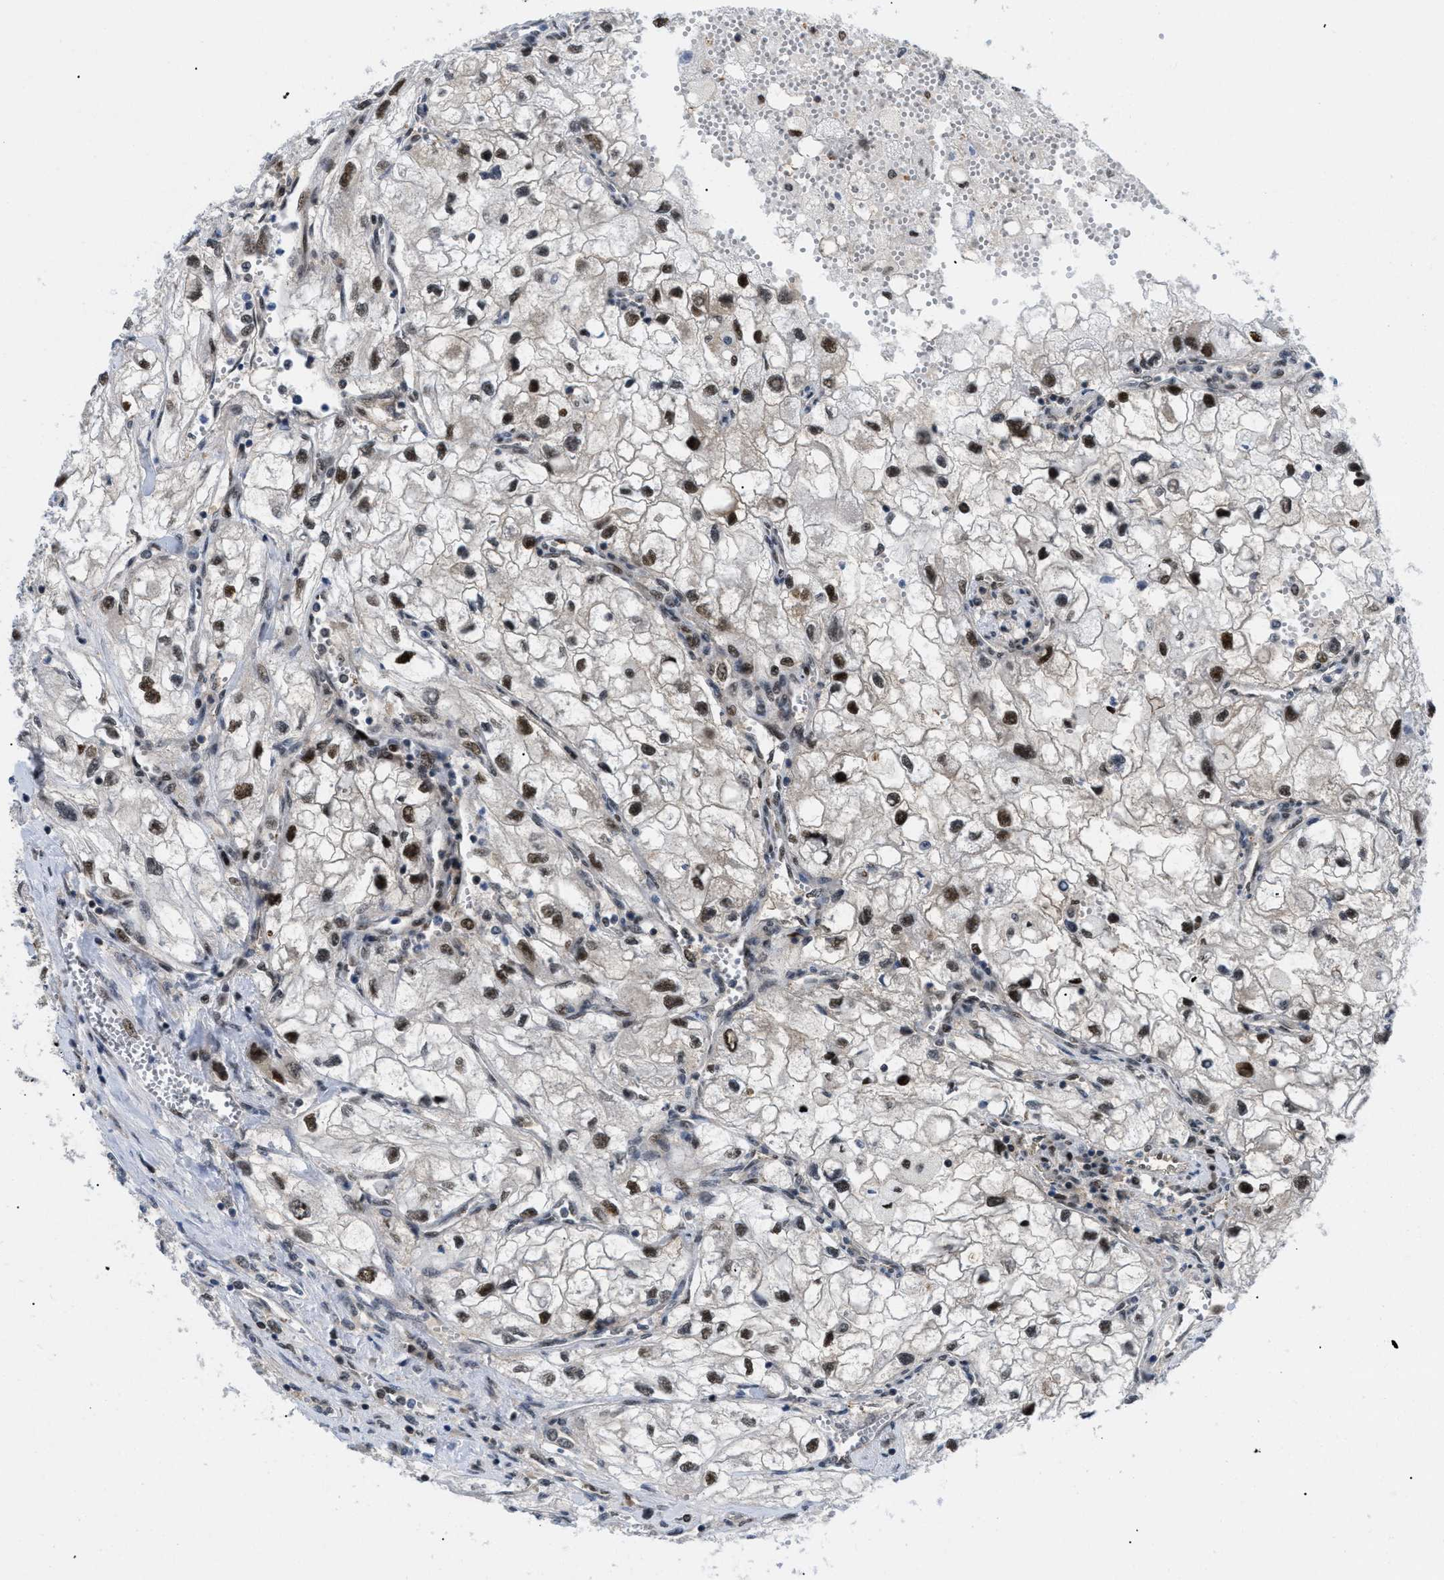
{"staining": {"intensity": "strong", "quantity": ">75%", "location": "nuclear"}, "tissue": "renal cancer", "cell_type": "Tumor cells", "image_type": "cancer", "snomed": [{"axis": "morphology", "description": "Adenocarcinoma, NOS"}, {"axis": "topography", "description": "Kidney"}], "caption": "There is high levels of strong nuclear staining in tumor cells of renal adenocarcinoma, as demonstrated by immunohistochemical staining (brown color).", "gene": "SLC29A2", "patient": {"sex": "female", "age": 70}}